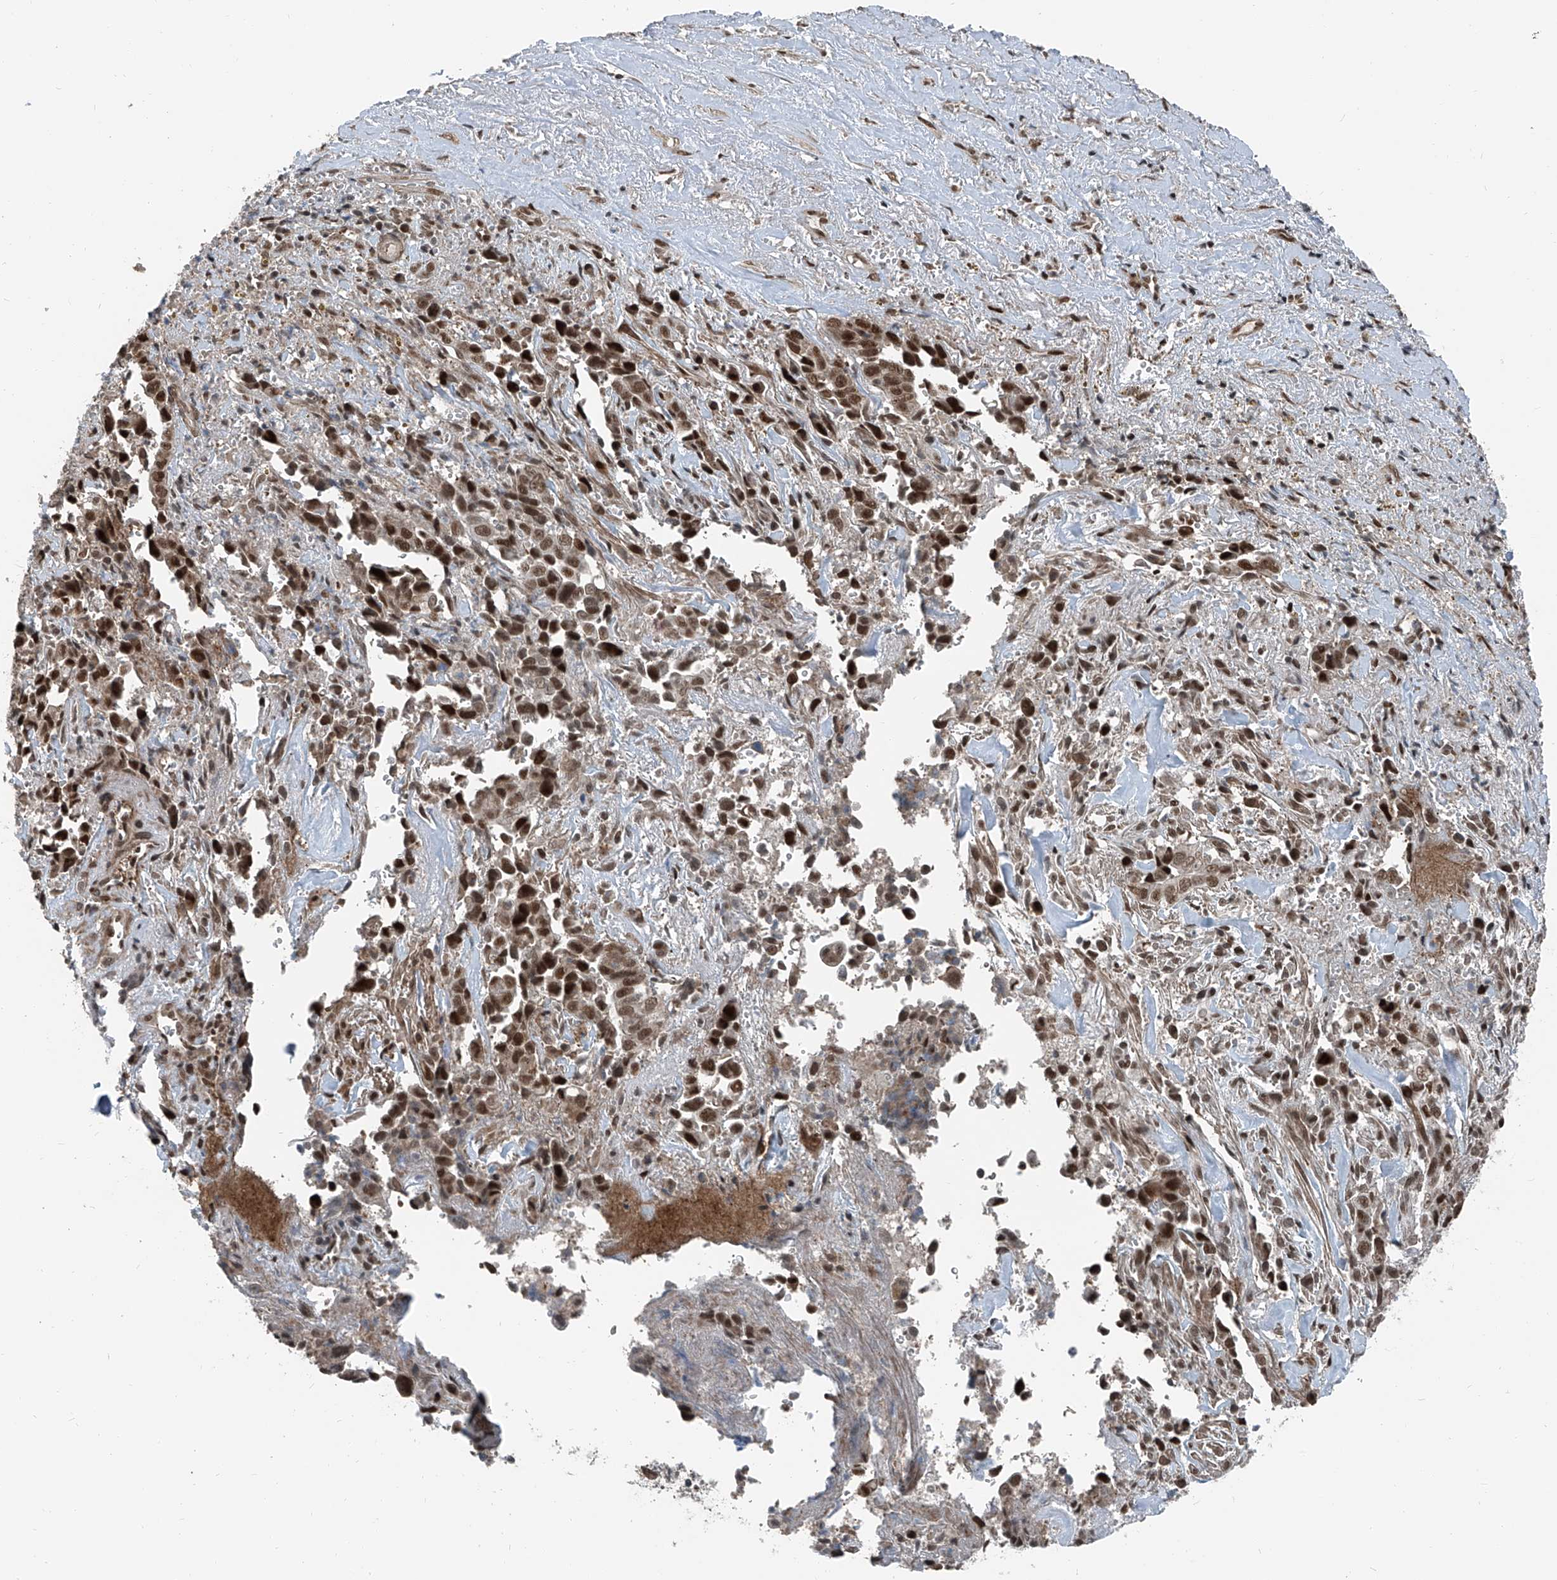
{"staining": {"intensity": "strong", "quantity": ">75%", "location": "nuclear"}, "tissue": "liver cancer", "cell_type": "Tumor cells", "image_type": "cancer", "snomed": [{"axis": "morphology", "description": "Cholangiocarcinoma"}, {"axis": "topography", "description": "Liver"}], "caption": "Protein expression by IHC exhibits strong nuclear expression in approximately >75% of tumor cells in liver cancer. Ihc stains the protein in brown and the nuclei are stained blue.", "gene": "ZNF570", "patient": {"sex": "female", "age": 79}}